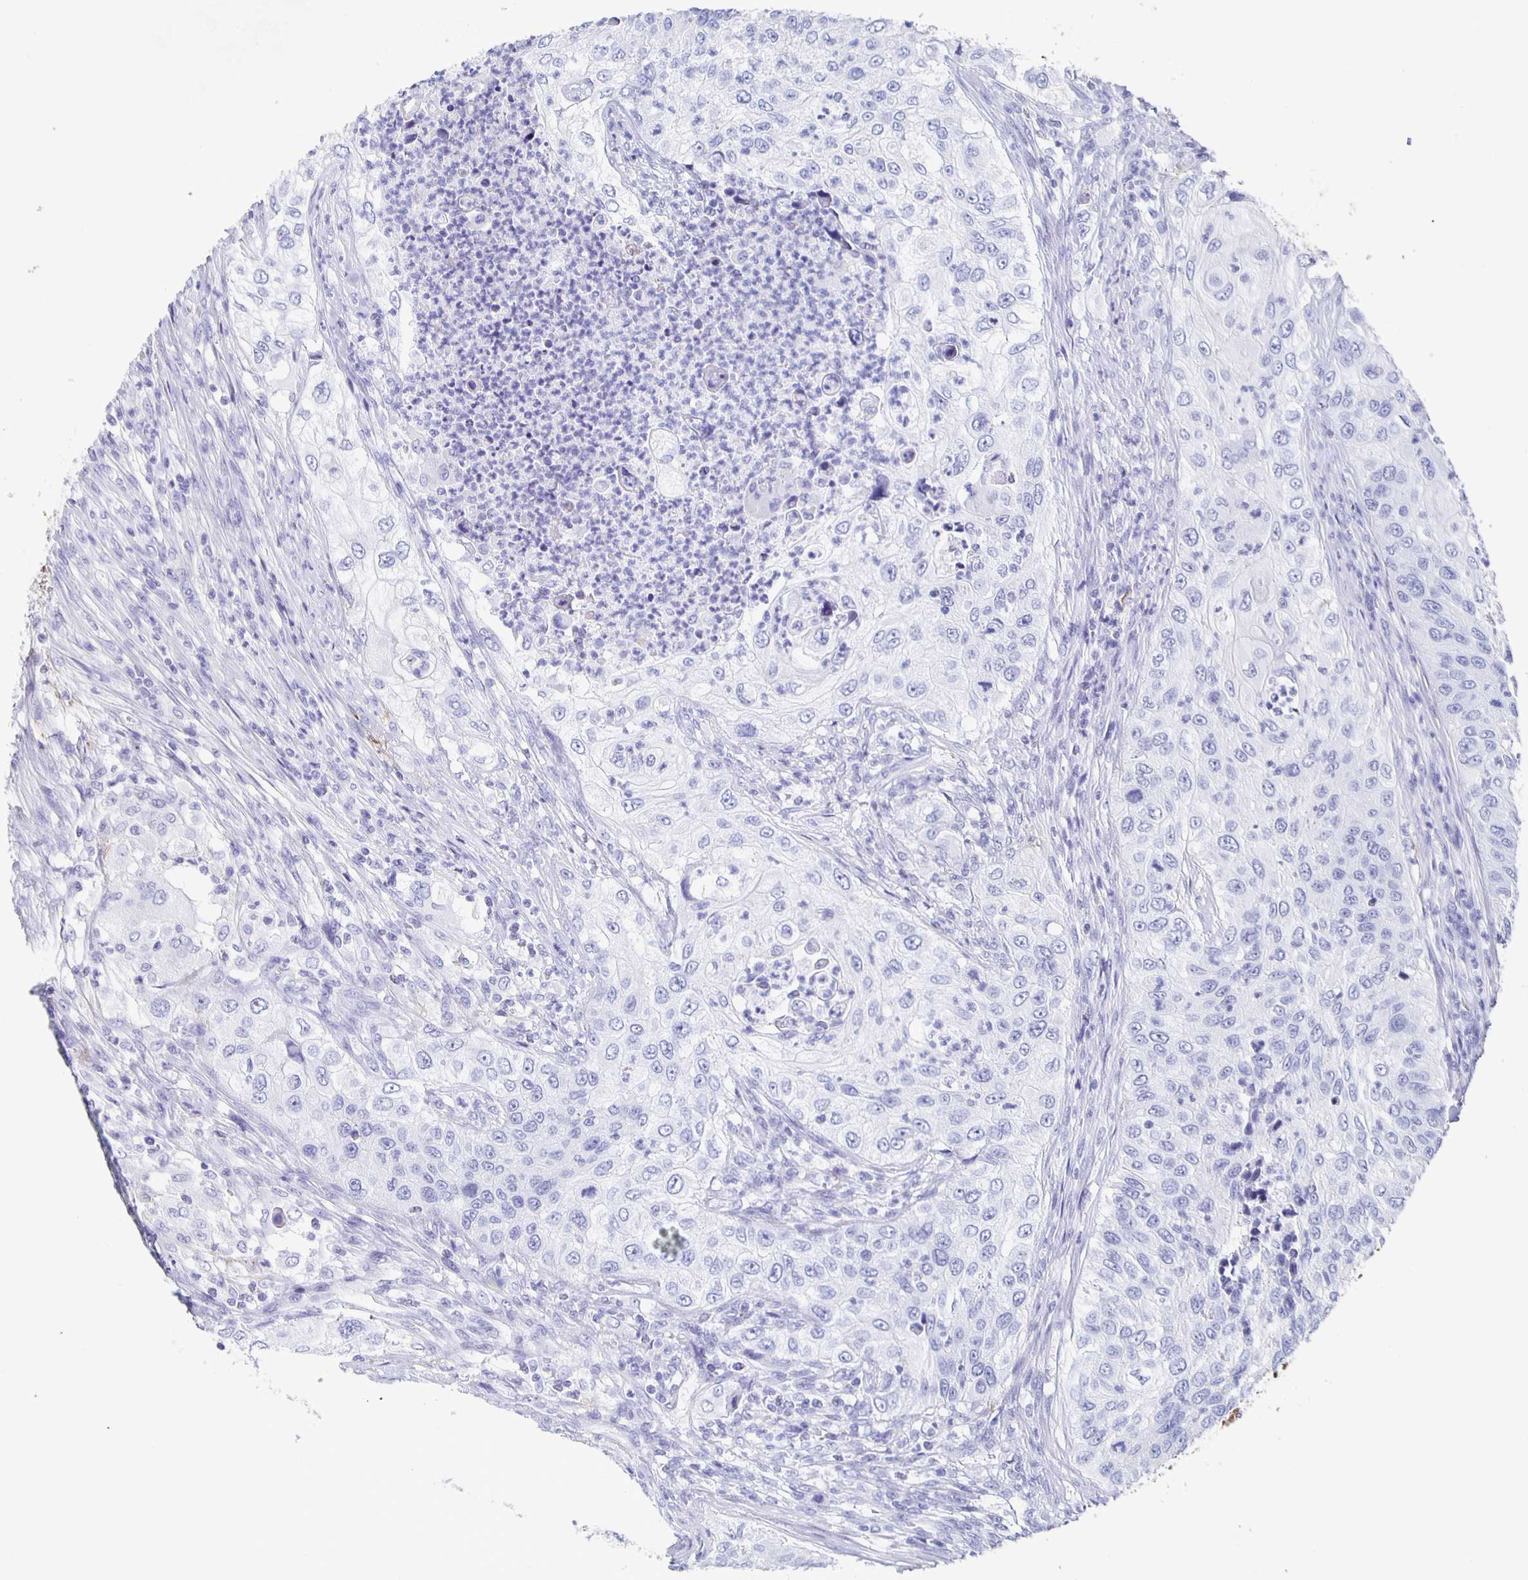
{"staining": {"intensity": "negative", "quantity": "none", "location": "none"}, "tissue": "urothelial cancer", "cell_type": "Tumor cells", "image_type": "cancer", "snomed": [{"axis": "morphology", "description": "Urothelial carcinoma, High grade"}, {"axis": "topography", "description": "Urinary bladder"}], "caption": "Immunohistochemistry of high-grade urothelial carcinoma reveals no expression in tumor cells.", "gene": "FGA", "patient": {"sex": "female", "age": 60}}